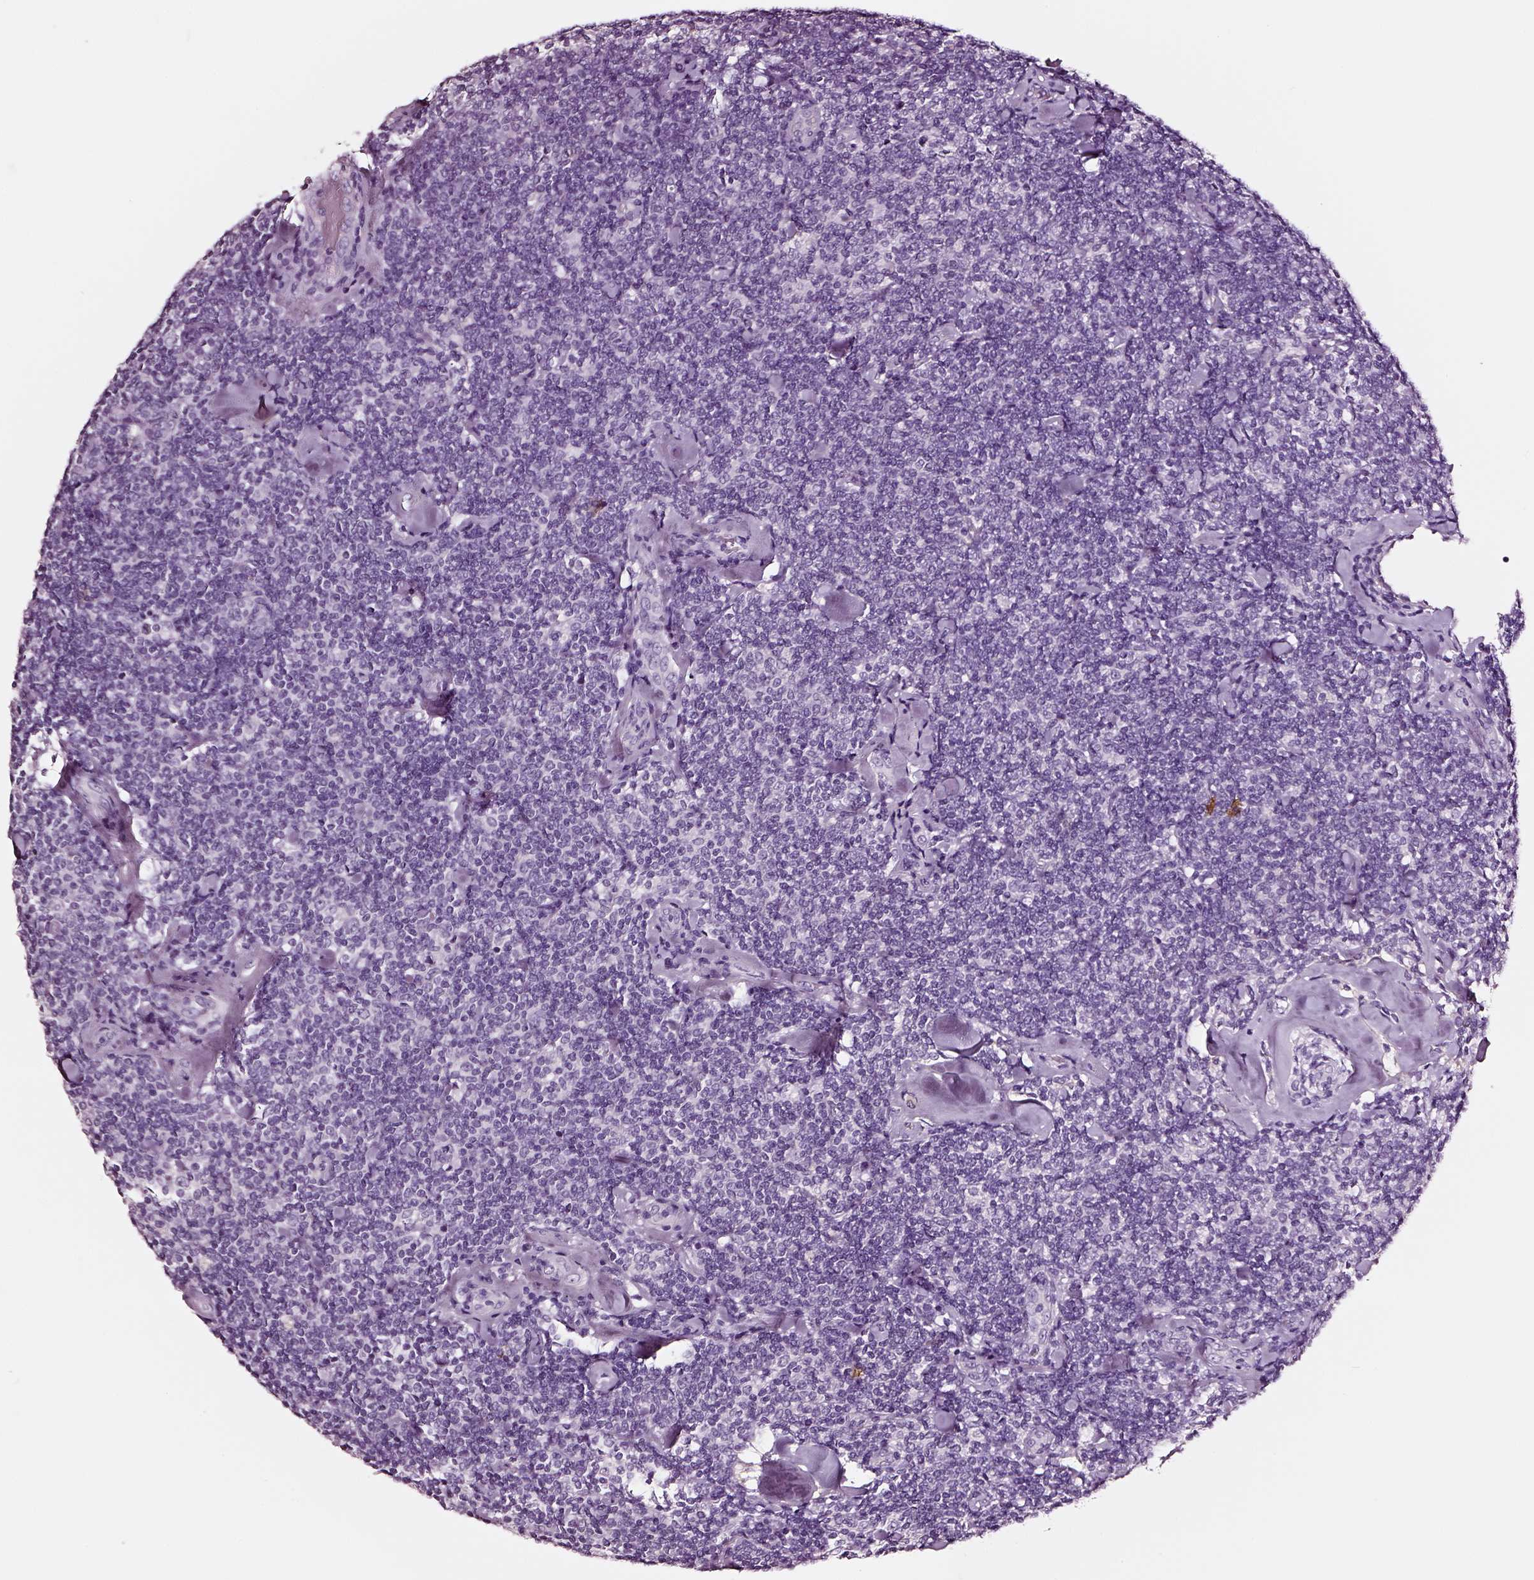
{"staining": {"intensity": "negative", "quantity": "none", "location": "none"}, "tissue": "lymphoma", "cell_type": "Tumor cells", "image_type": "cancer", "snomed": [{"axis": "morphology", "description": "Malignant lymphoma, non-Hodgkin's type, Low grade"}, {"axis": "topography", "description": "Lymph node"}], "caption": "High magnification brightfield microscopy of malignant lymphoma, non-Hodgkin's type (low-grade) stained with DAB (3,3'-diaminobenzidine) (brown) and counterstained with hematoxylin (blue): tumor cells show no significant positivity.", "gene": "DPEP1", "patient": {"sex": "female", "age": 56}}